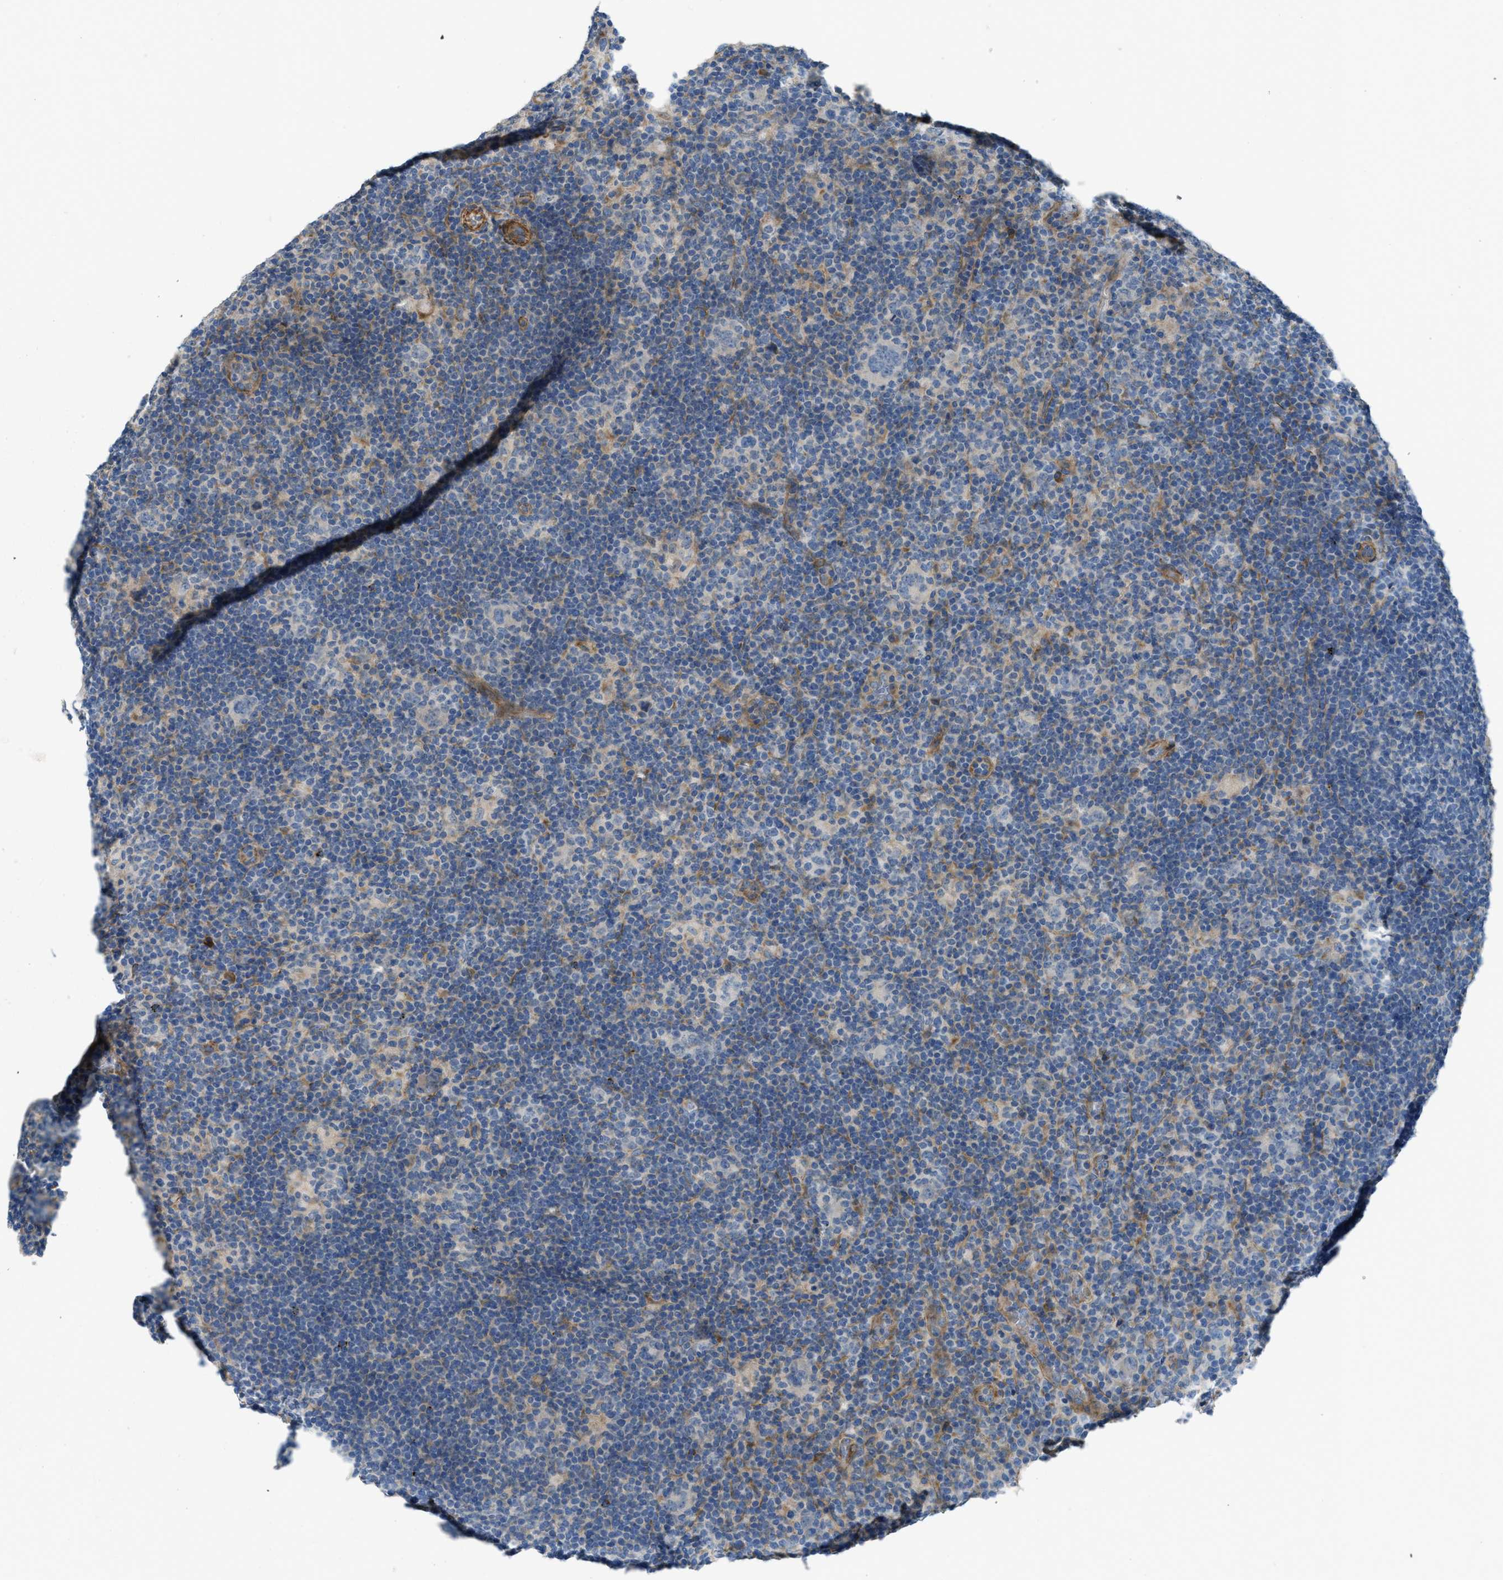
{"staining": {"intensity": "weak", "quantity": "<25%", "location": "cytoplasmic/membranous"}, "tissue": "lymphoma", "cell_type": "Tumor cells", "image_type": "cancer", "snomed": [{"axis": "morphology", "description": "Hodgkin's disease, NOS"}, {"axis": "topography", "description": "Lymph node"}], "caption": "The immunohistochemistry (IHC) micrograph has no significant expression in tumor cells of Hodgkin's disease tissue.", "gene": "BMPR1A", "patient": {"sex": "female", "age": 57}}